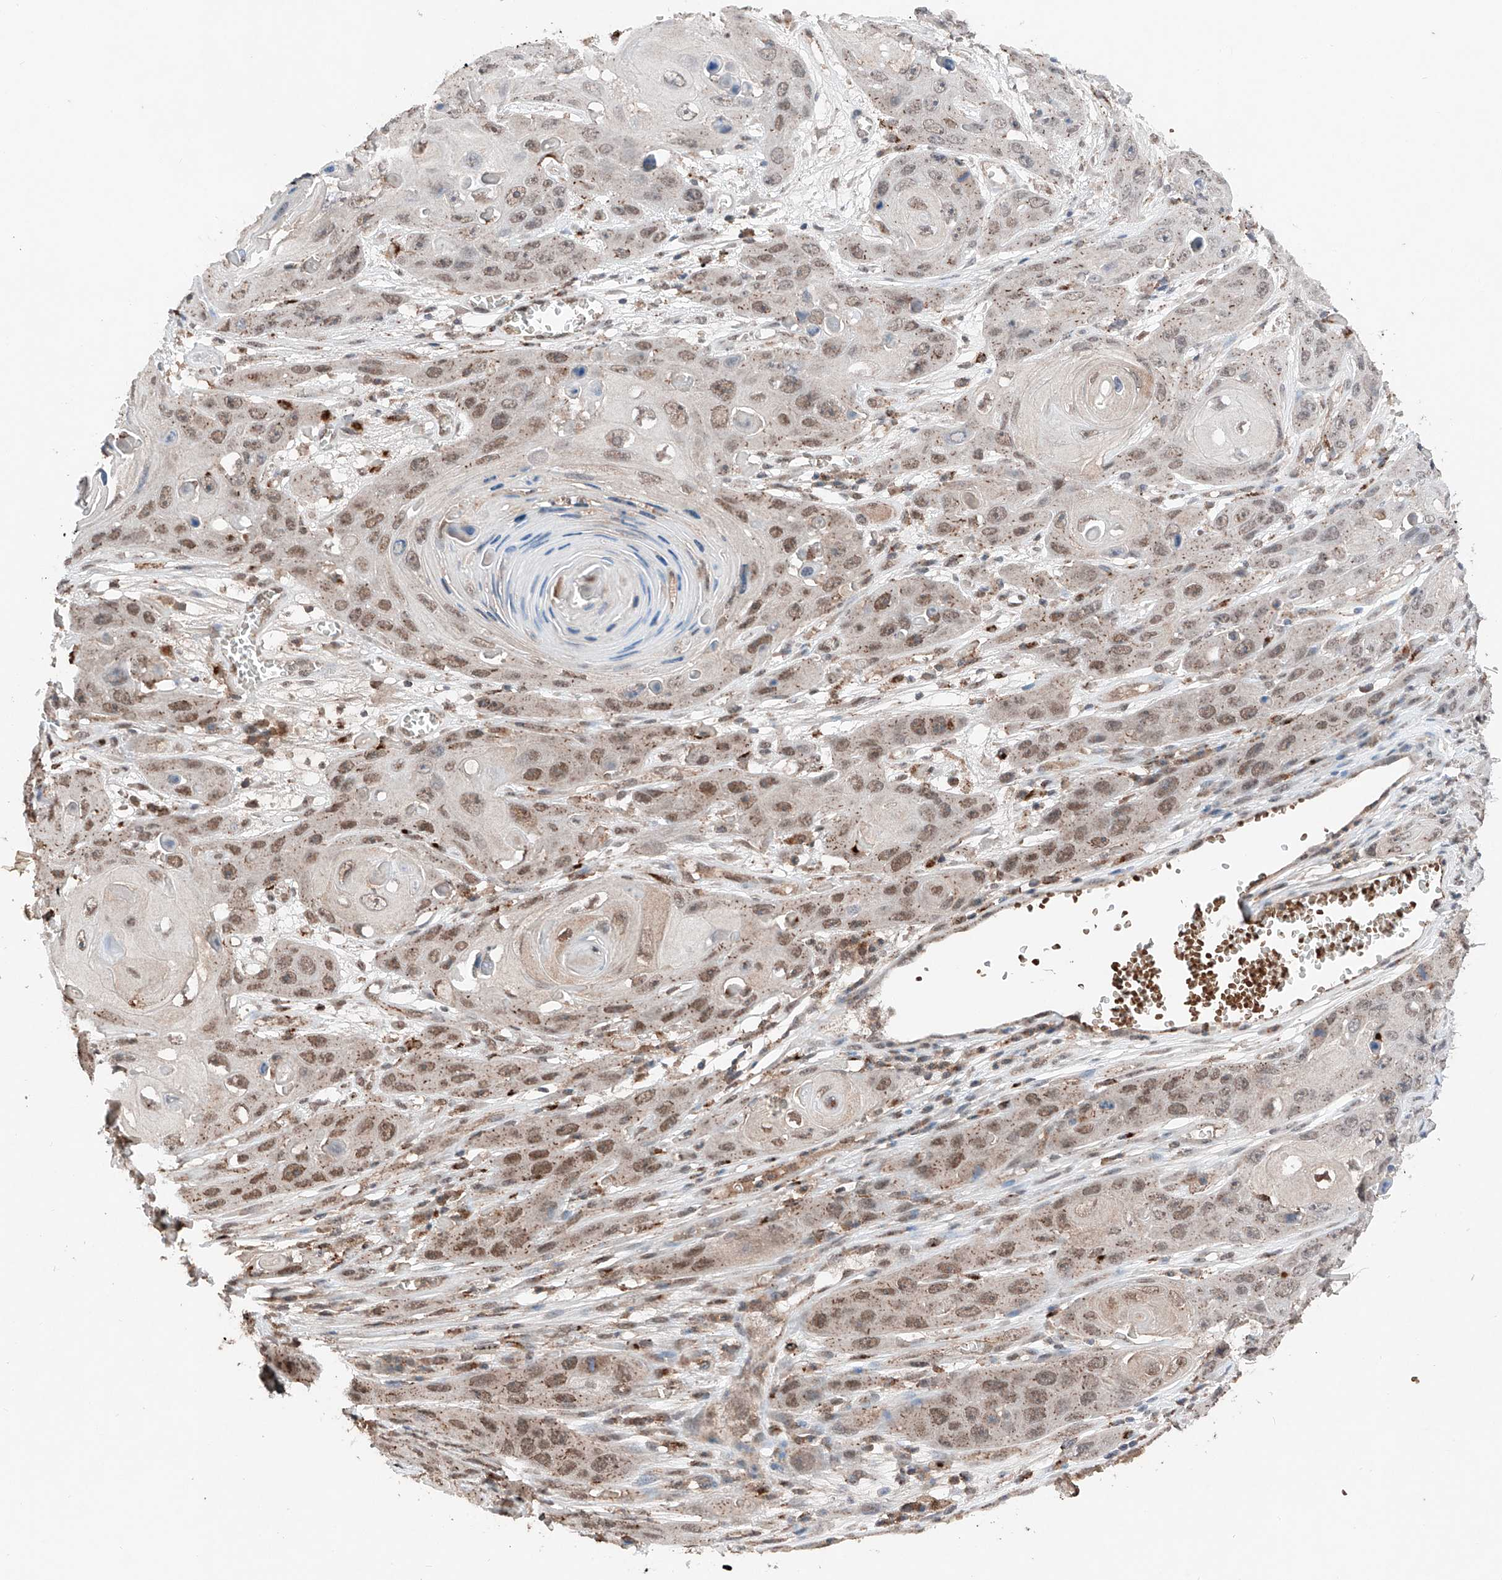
{"staining": {"intensity": "moderate", "quantity": ">75%", "location": "nuclear"}, "tissue": "skin cancer", "cell_type": "Tumor cells", "image_type": "cancer", "snomed": [{"axis": "morphology", "description": "Squamous cell carcinoma, NOS"}, {"axis": "topography", "description": "Skin"}], "caption": "The photomicrograph shows a brown stain indicating the presence of a protein in the nuclear of tumor cells in squamous cell carcinoma (skin). (DAB (3,3'-diaminobenzidine) = brown stain, brightfield microscopy at high magnification).", "gene": "TBX4", "patient": {"sex": "male", "age": 55}}